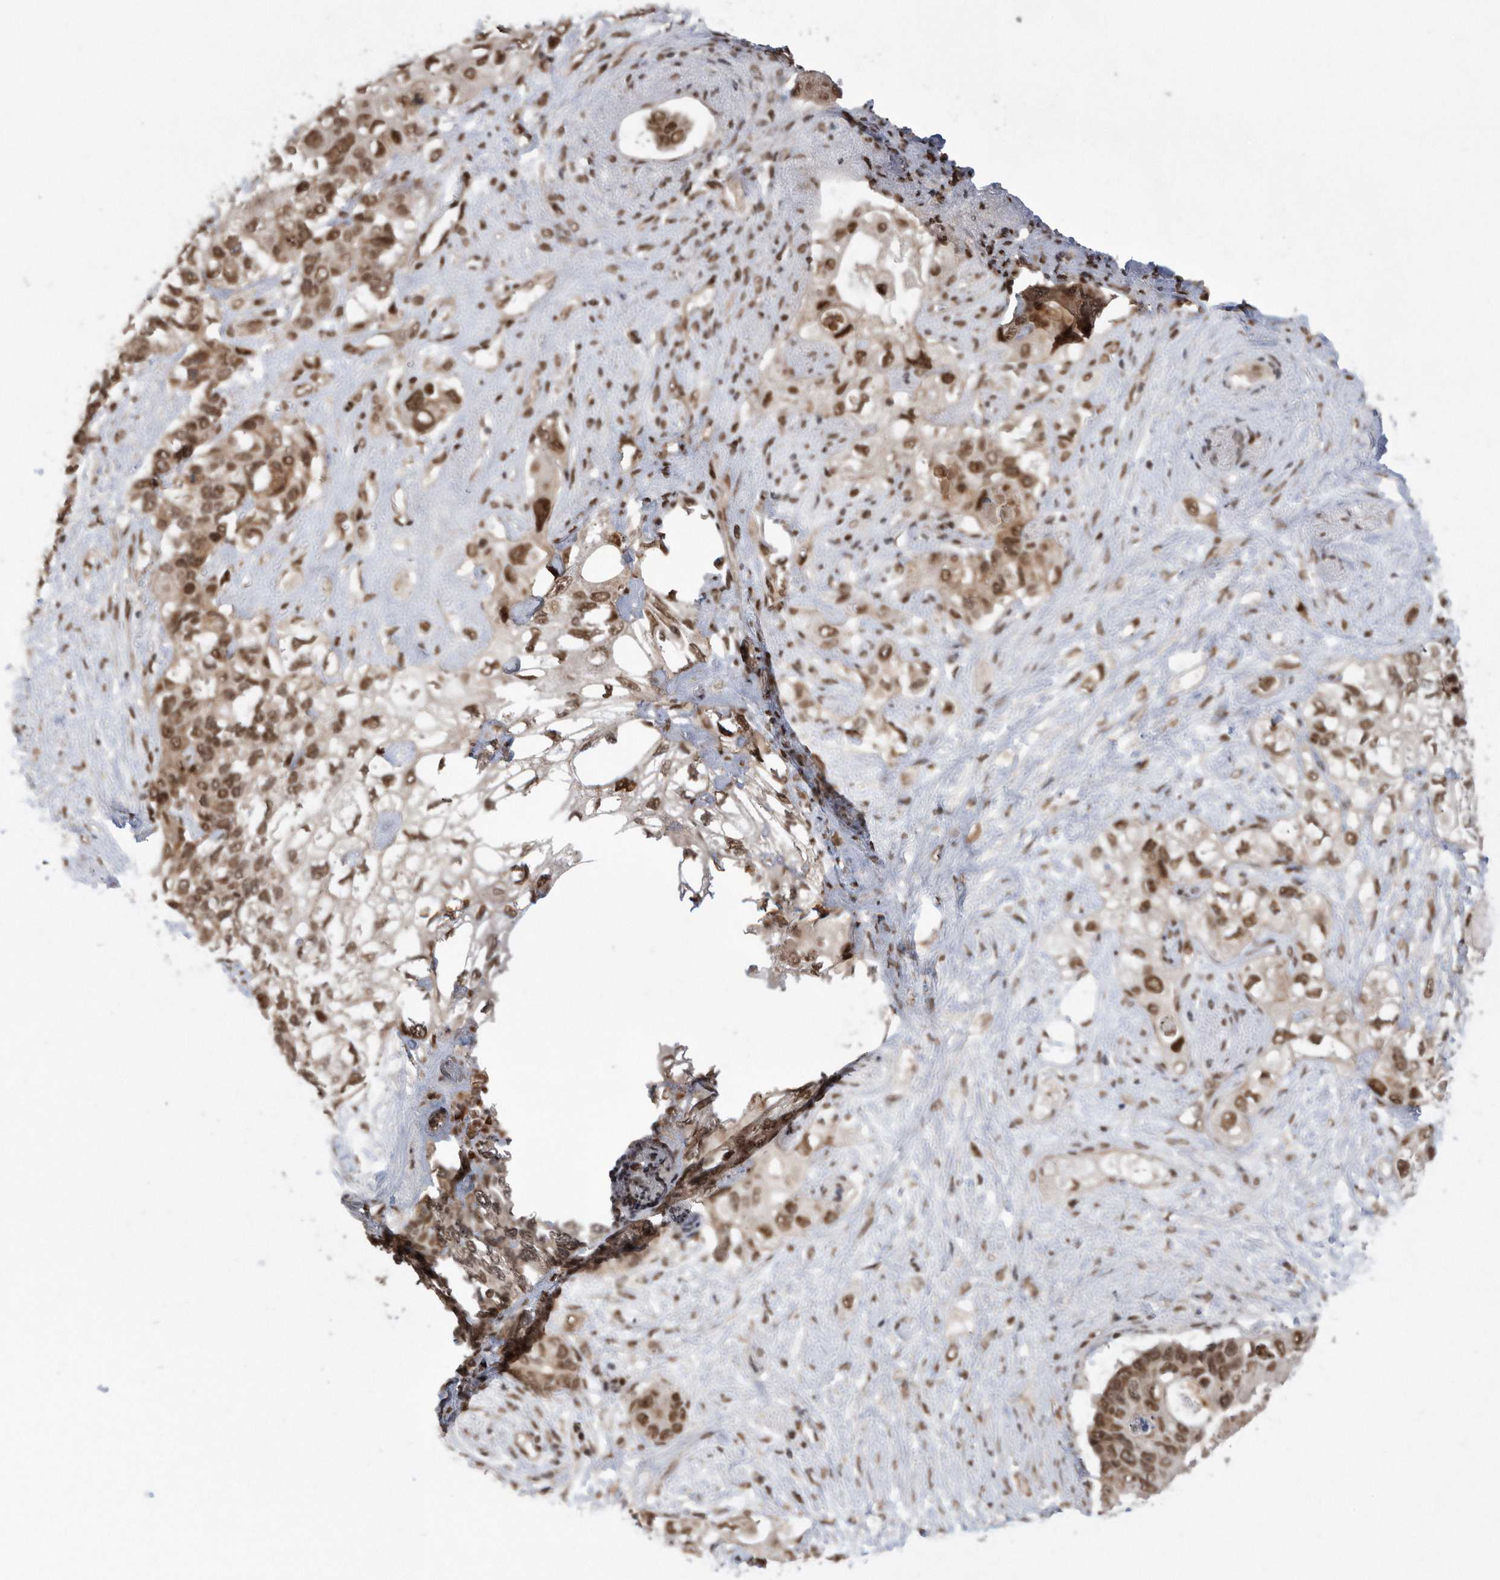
{"staining": {"intensity": "moderate", "quantity": ">75%", "location": "nuclear"}, "tissue": "pancreatic cancer", "cell_type": "Tumor cells", "image_type": "cancer", "snomed": [{"axis": "morphology", "description": "Adenocarcinoma, NOS"}, {"axis": "topography", "description": "Pancreas"}], "caption": "Protein expression analysis of human adenocarcinoma (pancreatic) reveals moderate nuclear expression in approximately >75% of tumor cells. Nuclei are stained in blue.", "gene": "TDRD3", "patient": {"sex": "female", "age": 56}}